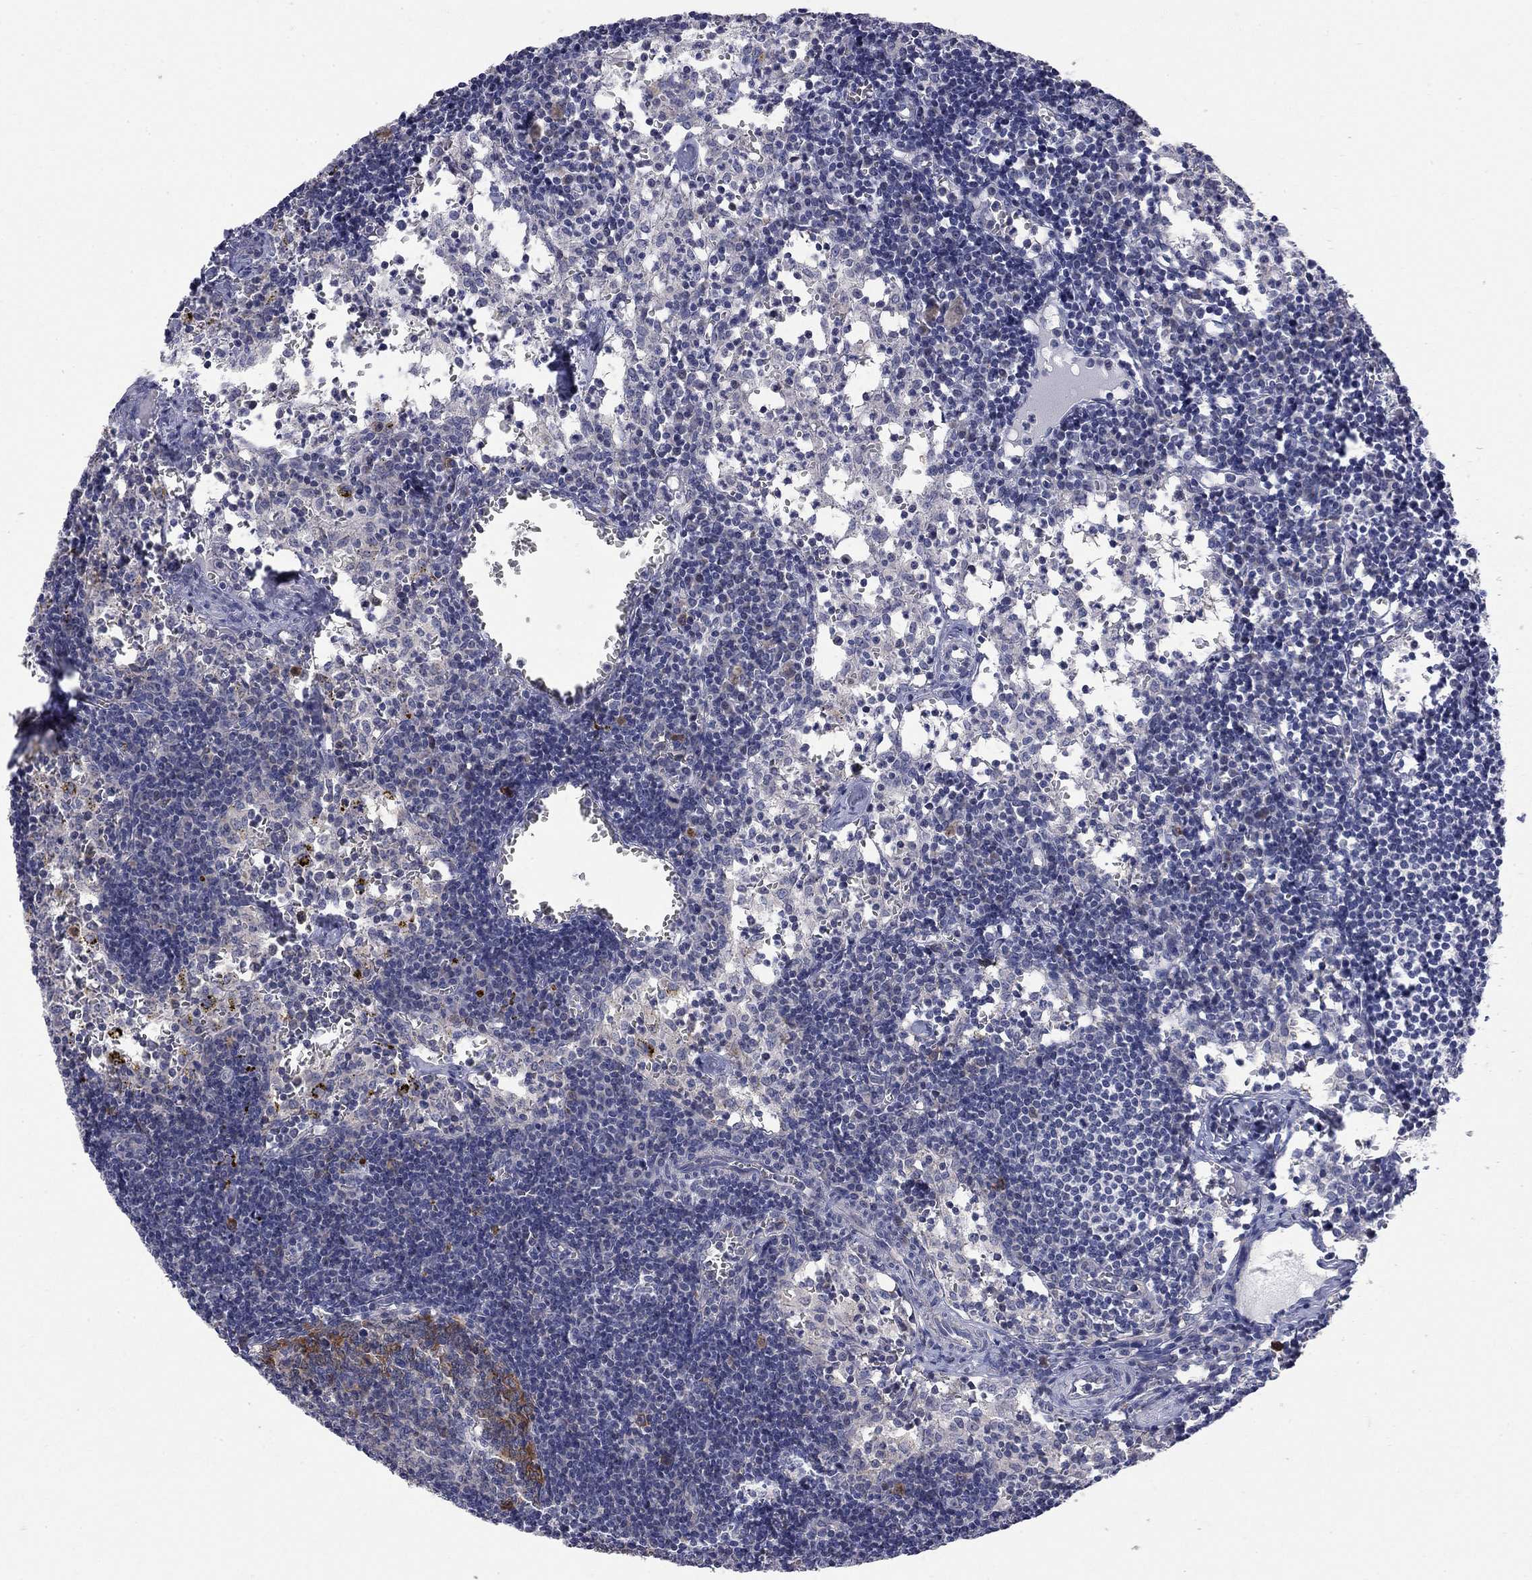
{"staining": {"intensity": "strong", "quantity": "<25%", "location": "cytoplasmic/membranous"}, "tissue": "lymph node", "cell_type": "Germinal center cells", "image_type": "normal", "snomed": [{"axis": "morphology", "description": "Normal tissue, NOS"}, {"axis": "topography", "description": "Lymph node"}], "caption": "There is medium levels of strong cytoplasmic/membranous staining in germinal center cells of normal lymph node, as demonstrated by immunohistochemical staining (brown color).", "gene": "ENSG00000255639", "patient": {"sex": "female", "age": 52}}